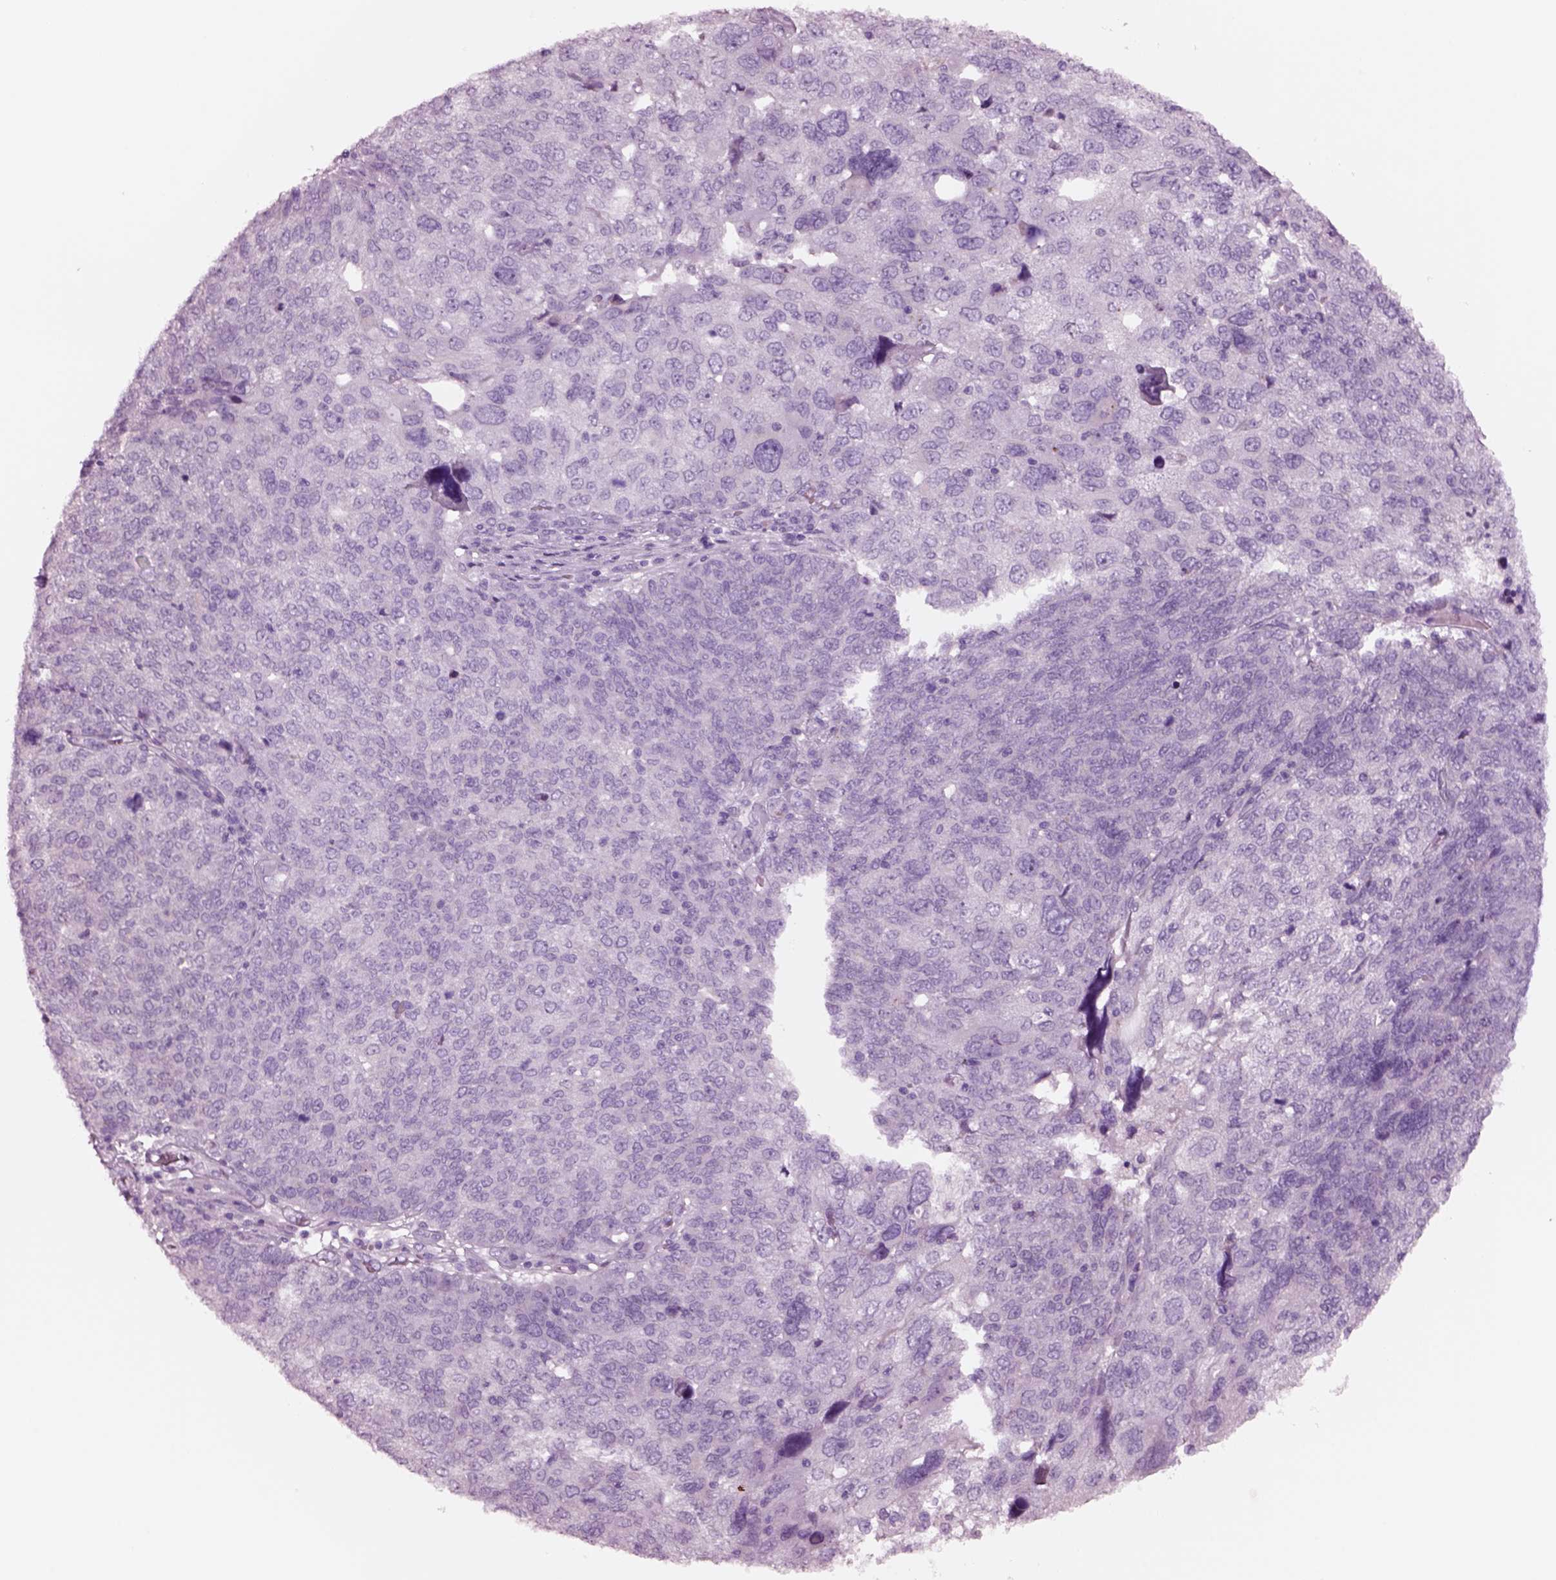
{"staining": {"intensity": "negative", "quantity": "none", "location": "none"}, "tissue": "ovarian cancer", "cell_type": "Tumor cells", "image_type": "cancer", "snomed": [{"axis": "morphology", "description": "Carcinoma, endometroid"}, {"axis": "topography", "description": "Ovary"}], "caption": "Immunohistochemistry (IHC) histopathology image of human ovarian cancer (endometroid carcinoma) stained for a protein (brown), which exhibits no expression in tumor cells.", "gene": "NMRK2", "patient": {"sex": "female", "age": 58}}